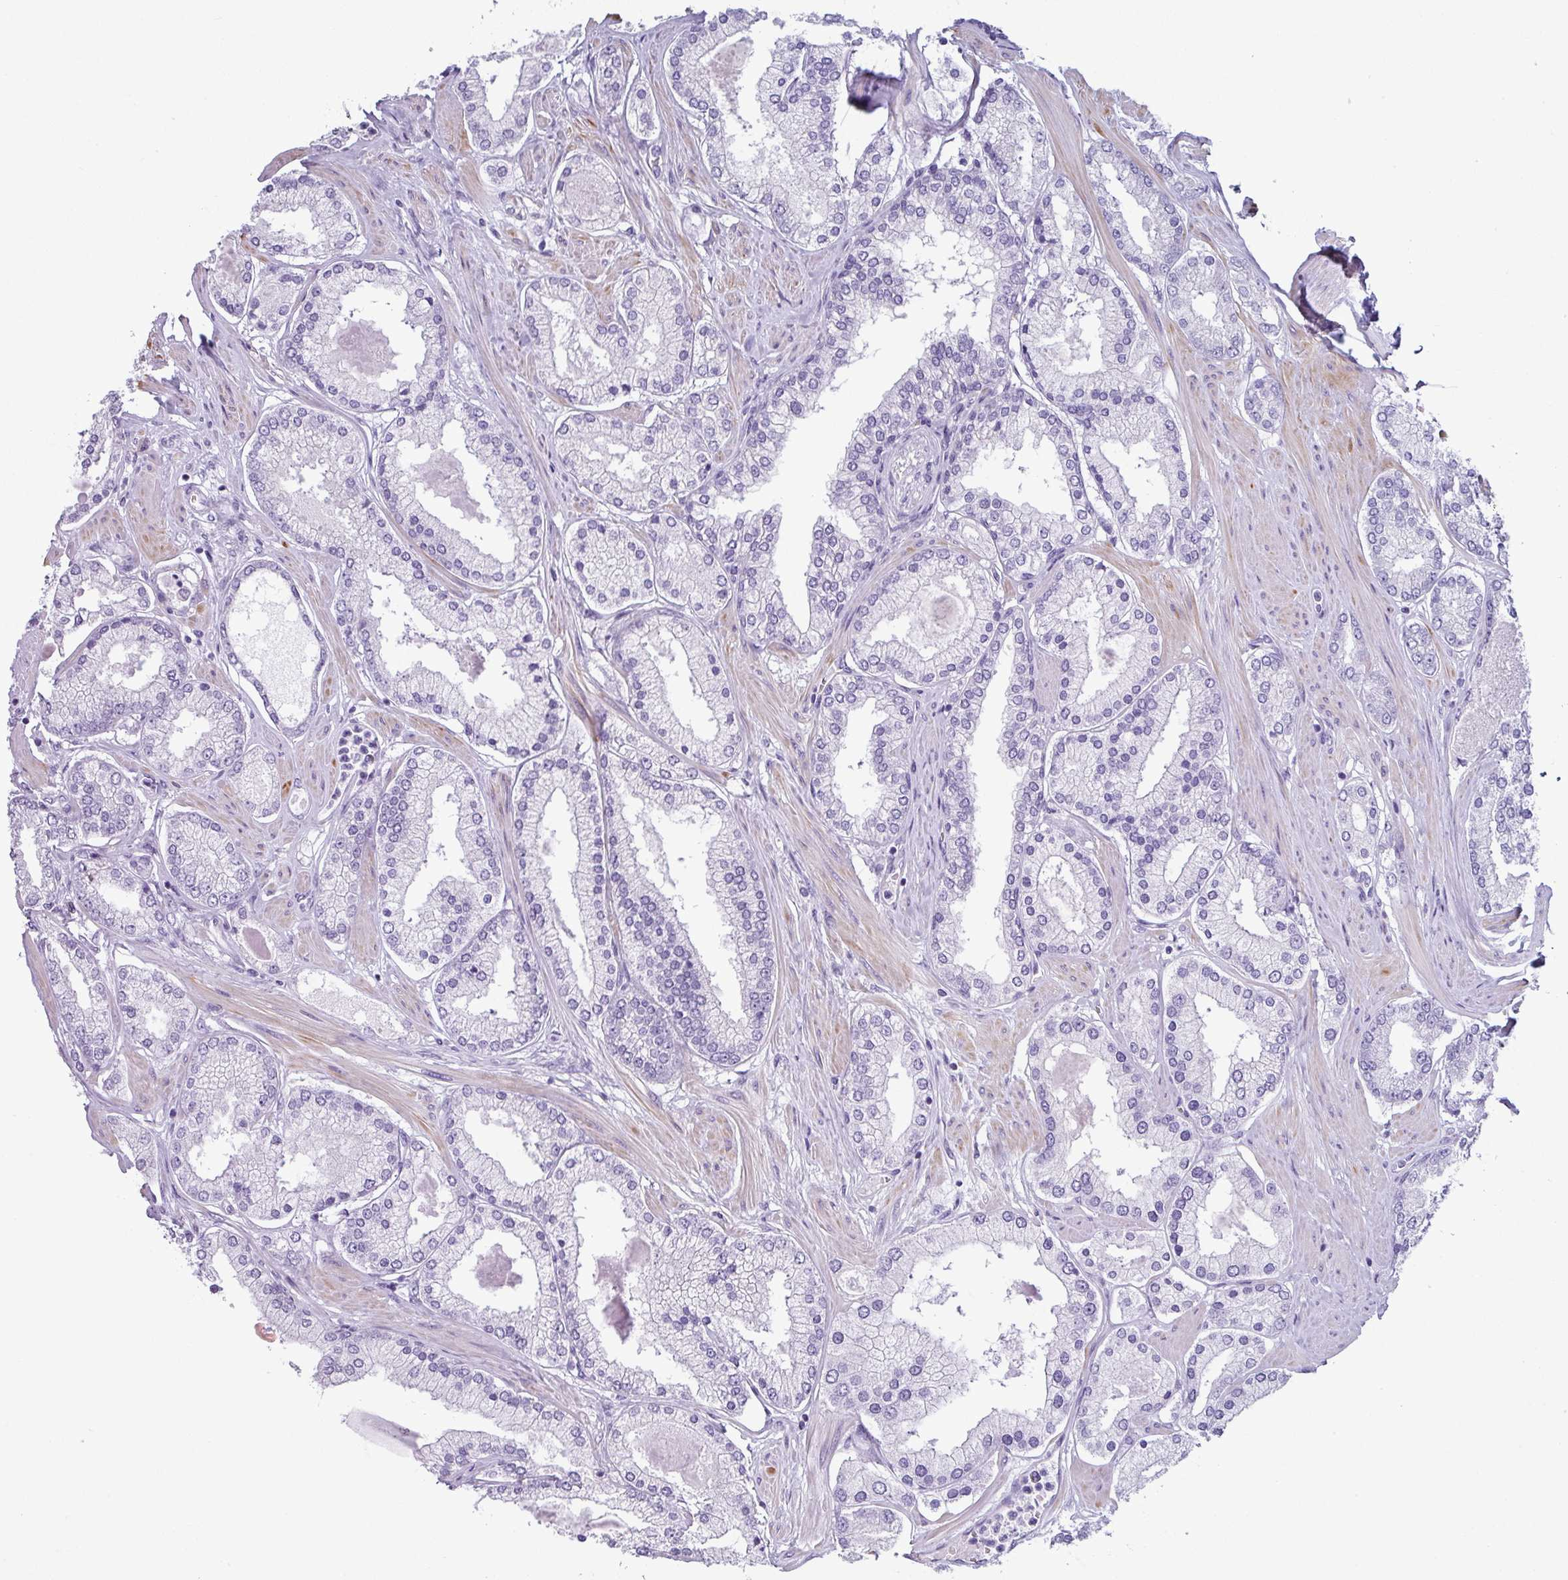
{"staining": {"intensity": "negative", "quantity": "none", "location": "none"}, "tissue": "prostate cancer", "cell_type": "Tumor cells", "image_type": "cancer", "snomed": [{"axis": "morphology", "description": "Adenocarcinoma, Low grade"}, {"axis": "topography", "description": "Prostate"}], "caption": "The image shows no staining of tumor cells in prostate cancer (adenocarcinoma (low-grade)).", "gene": "ABCC5", "patient": {"sex": "male", "age": 42}}